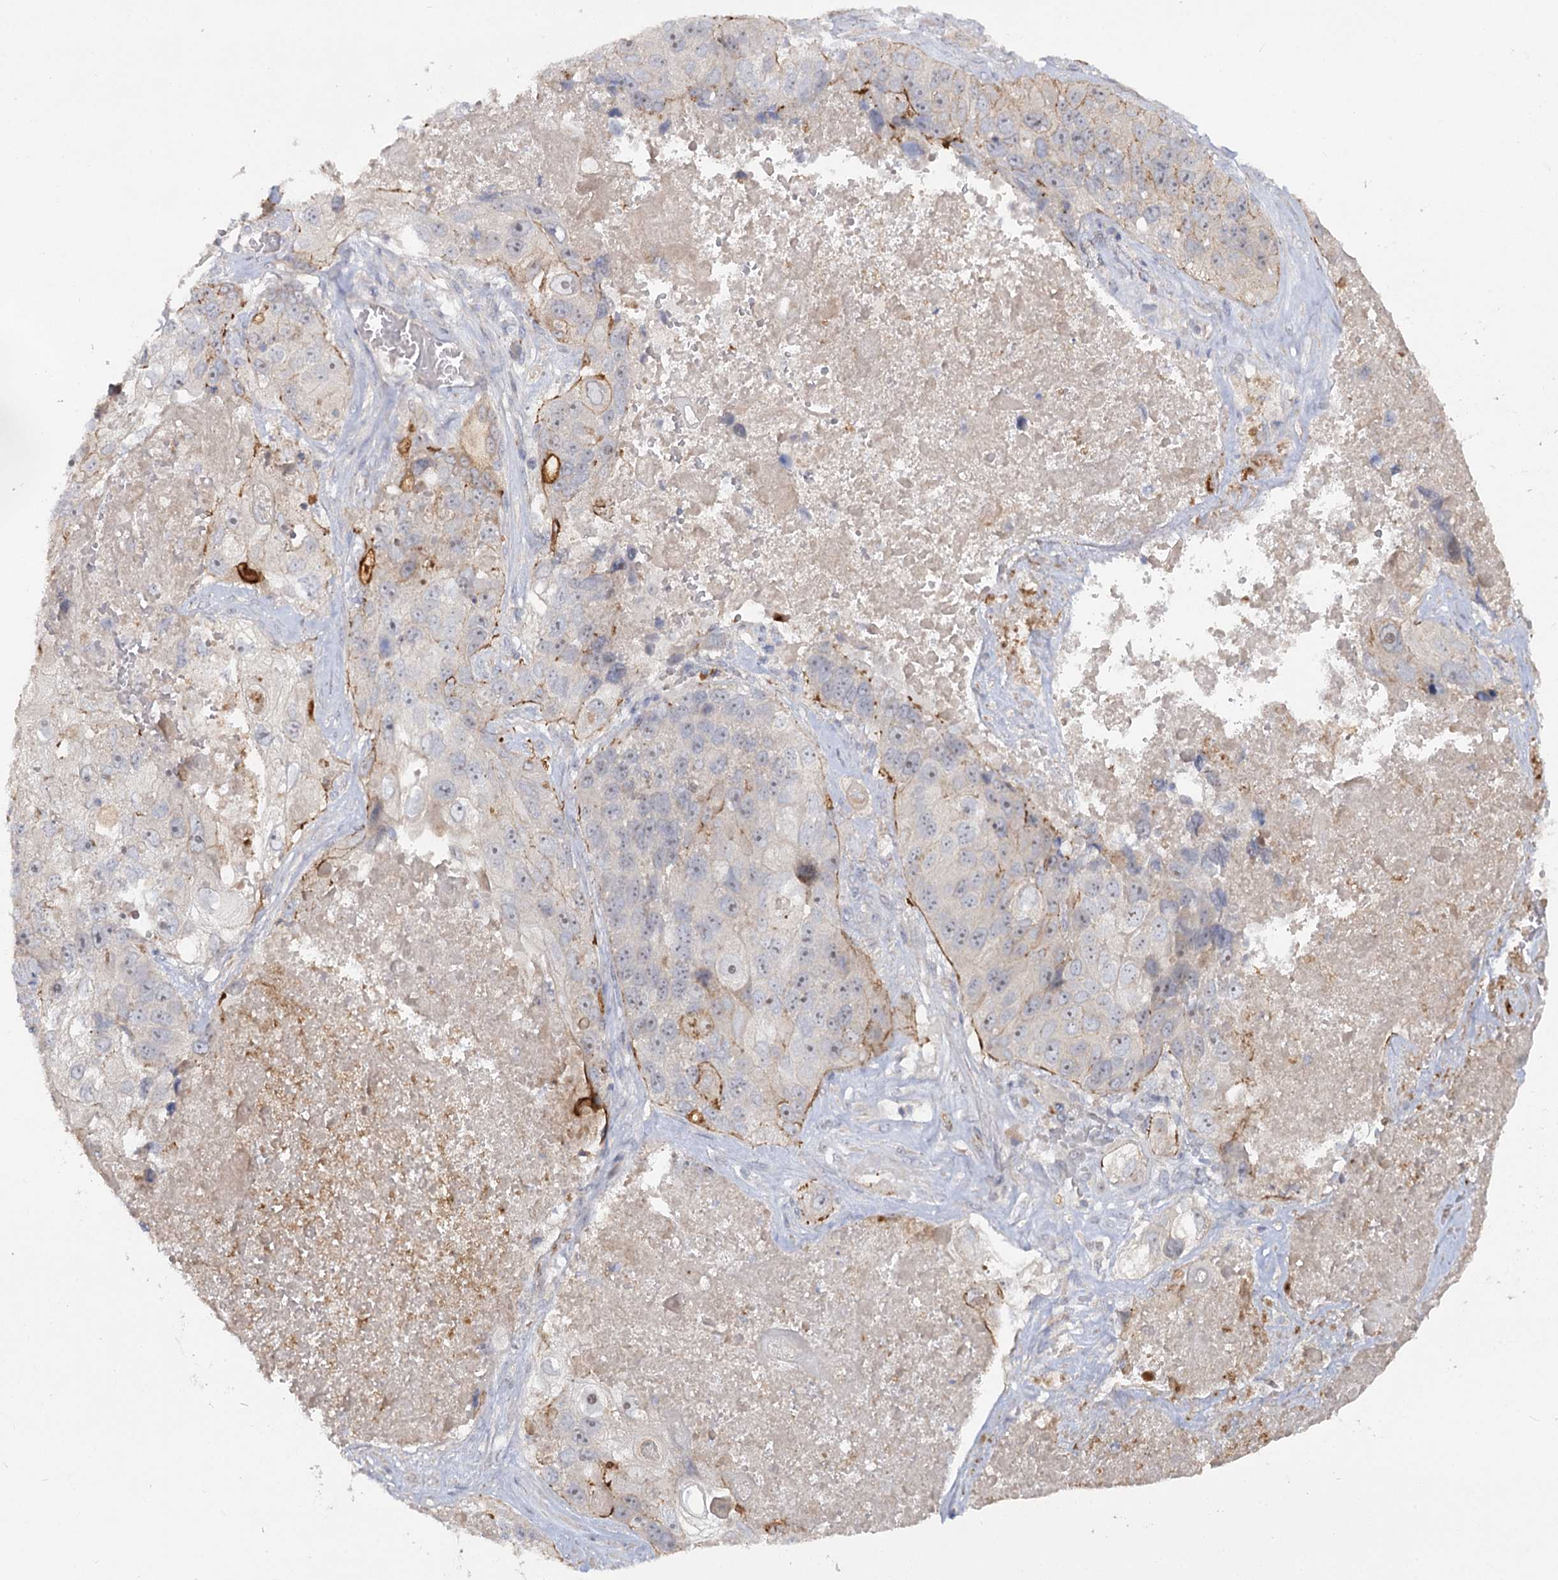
{"staining": {"intensity": "moderate", "quantity": "<25%", "location": "cytoplasmic/membranous"}, "tissue": "lung cancer", "cell_type": "Tumor cells", "image_type": "cancer", "snomed": [{"axis": "morphology", "description": "Squamous cell carcinoma, NOS"}, {"axis": "topography", "description": "Lung"}], "caption": "Brown immunohistochemical staining in lung squamous cell carcinoma demonstrates moderate cytoplasmic/membranous staining in about <25% of tumor cells.", "gene": "ANGPTL5", "patient": {"sex": "male", "age": 61}}